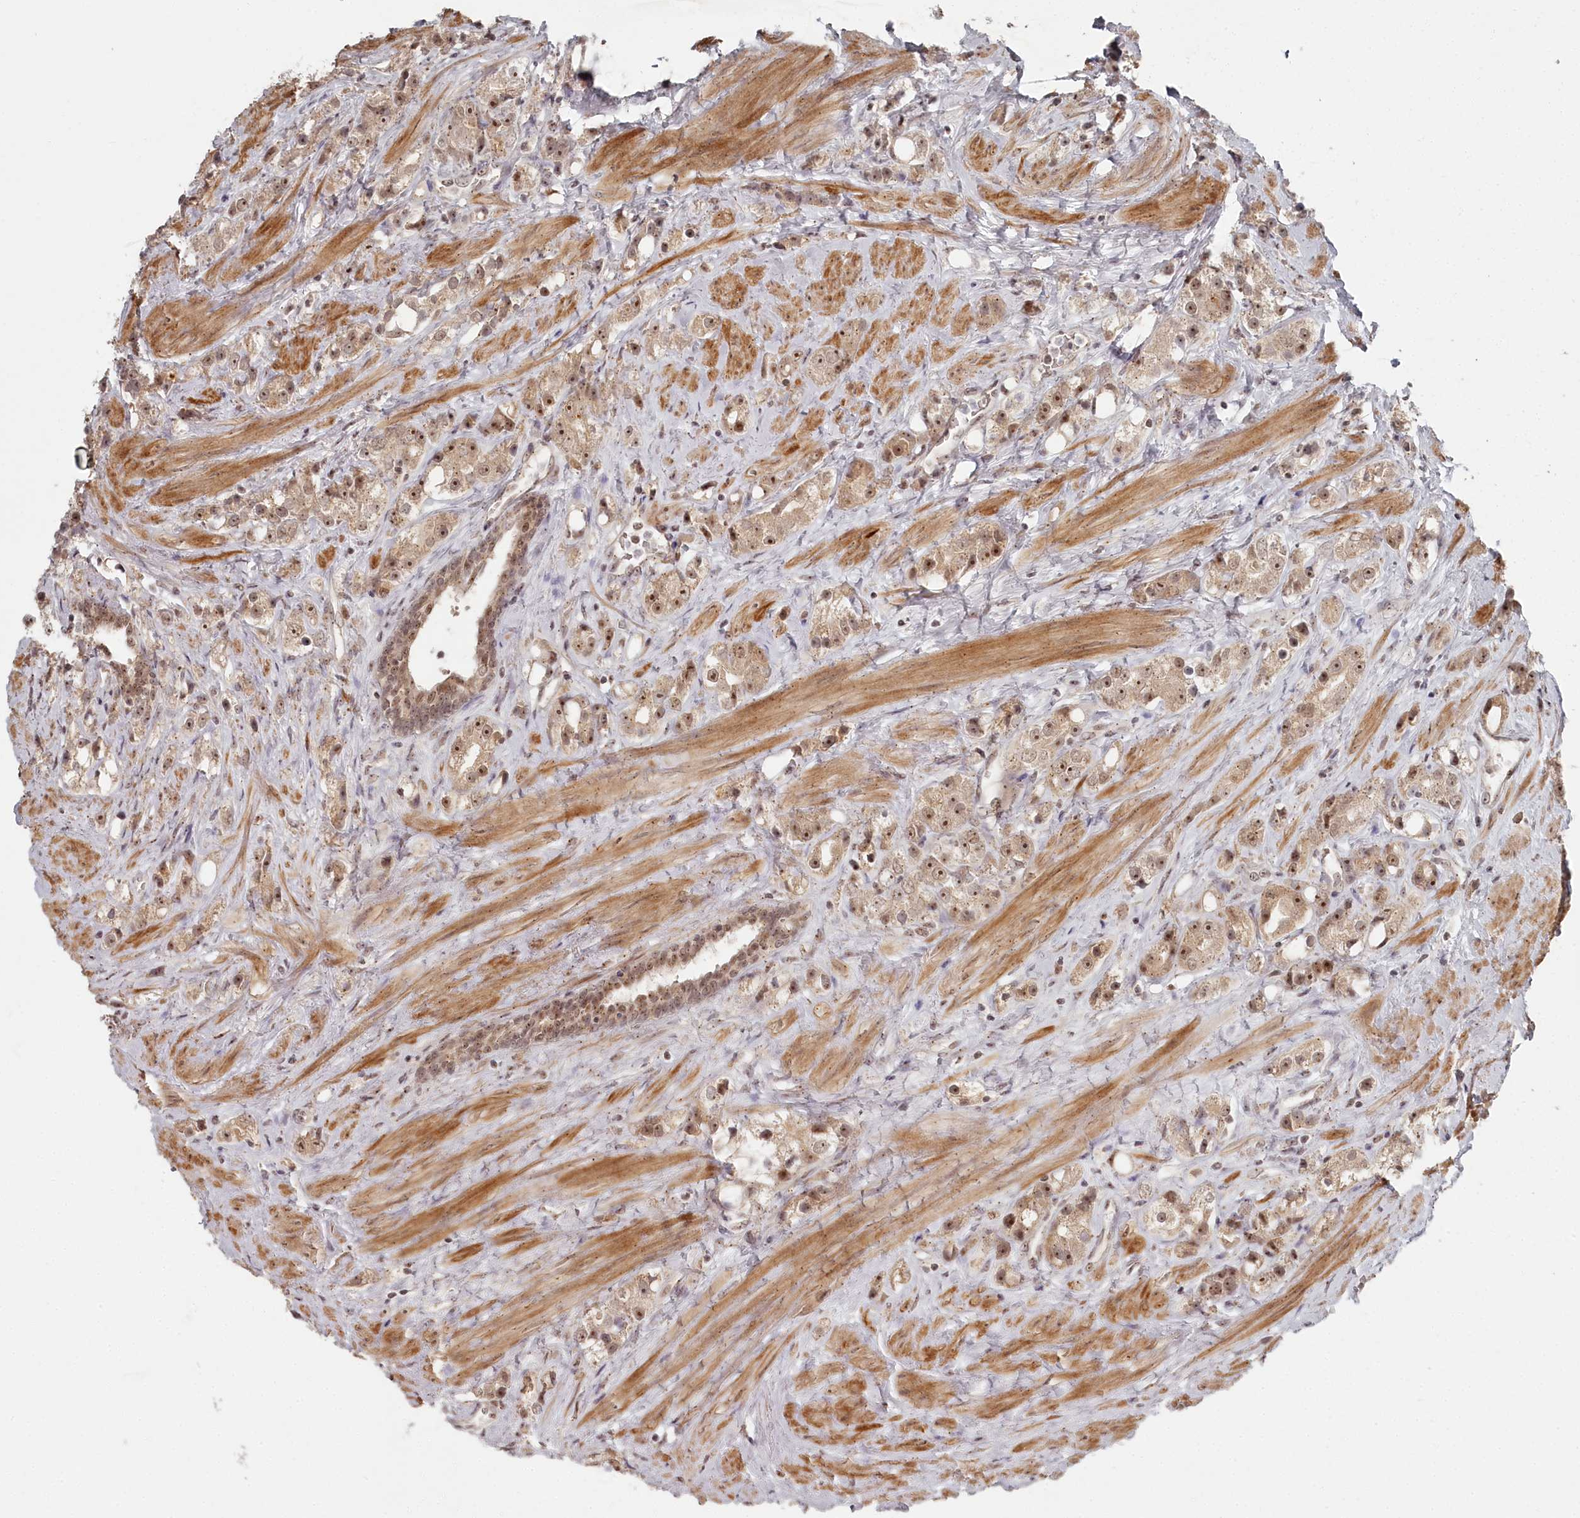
{"staining": {"intensity": "moderate", "quantity": ">75%", "location": "cytoplasmic/membranous,nuclear"}, "tissue": "prostate cancer", "cell_type": "Tumor cells", "image_type": "cancer", "snomed": [{"axis": "morphology", "description": "Adenocarcinoma, NOS"}, {"axis": "topography", "description": "Prostate"}], "caption": "This histopathology image exhibits immunohistochemistry staining of prostate cancer (adenocarcinoma), with medium moderate cytoplasmic/membranous and nuclear expression in approximately >75% of tumor cells.", "gene": "EXOSC1", "patient": {"sex": "male", "age": 79}}